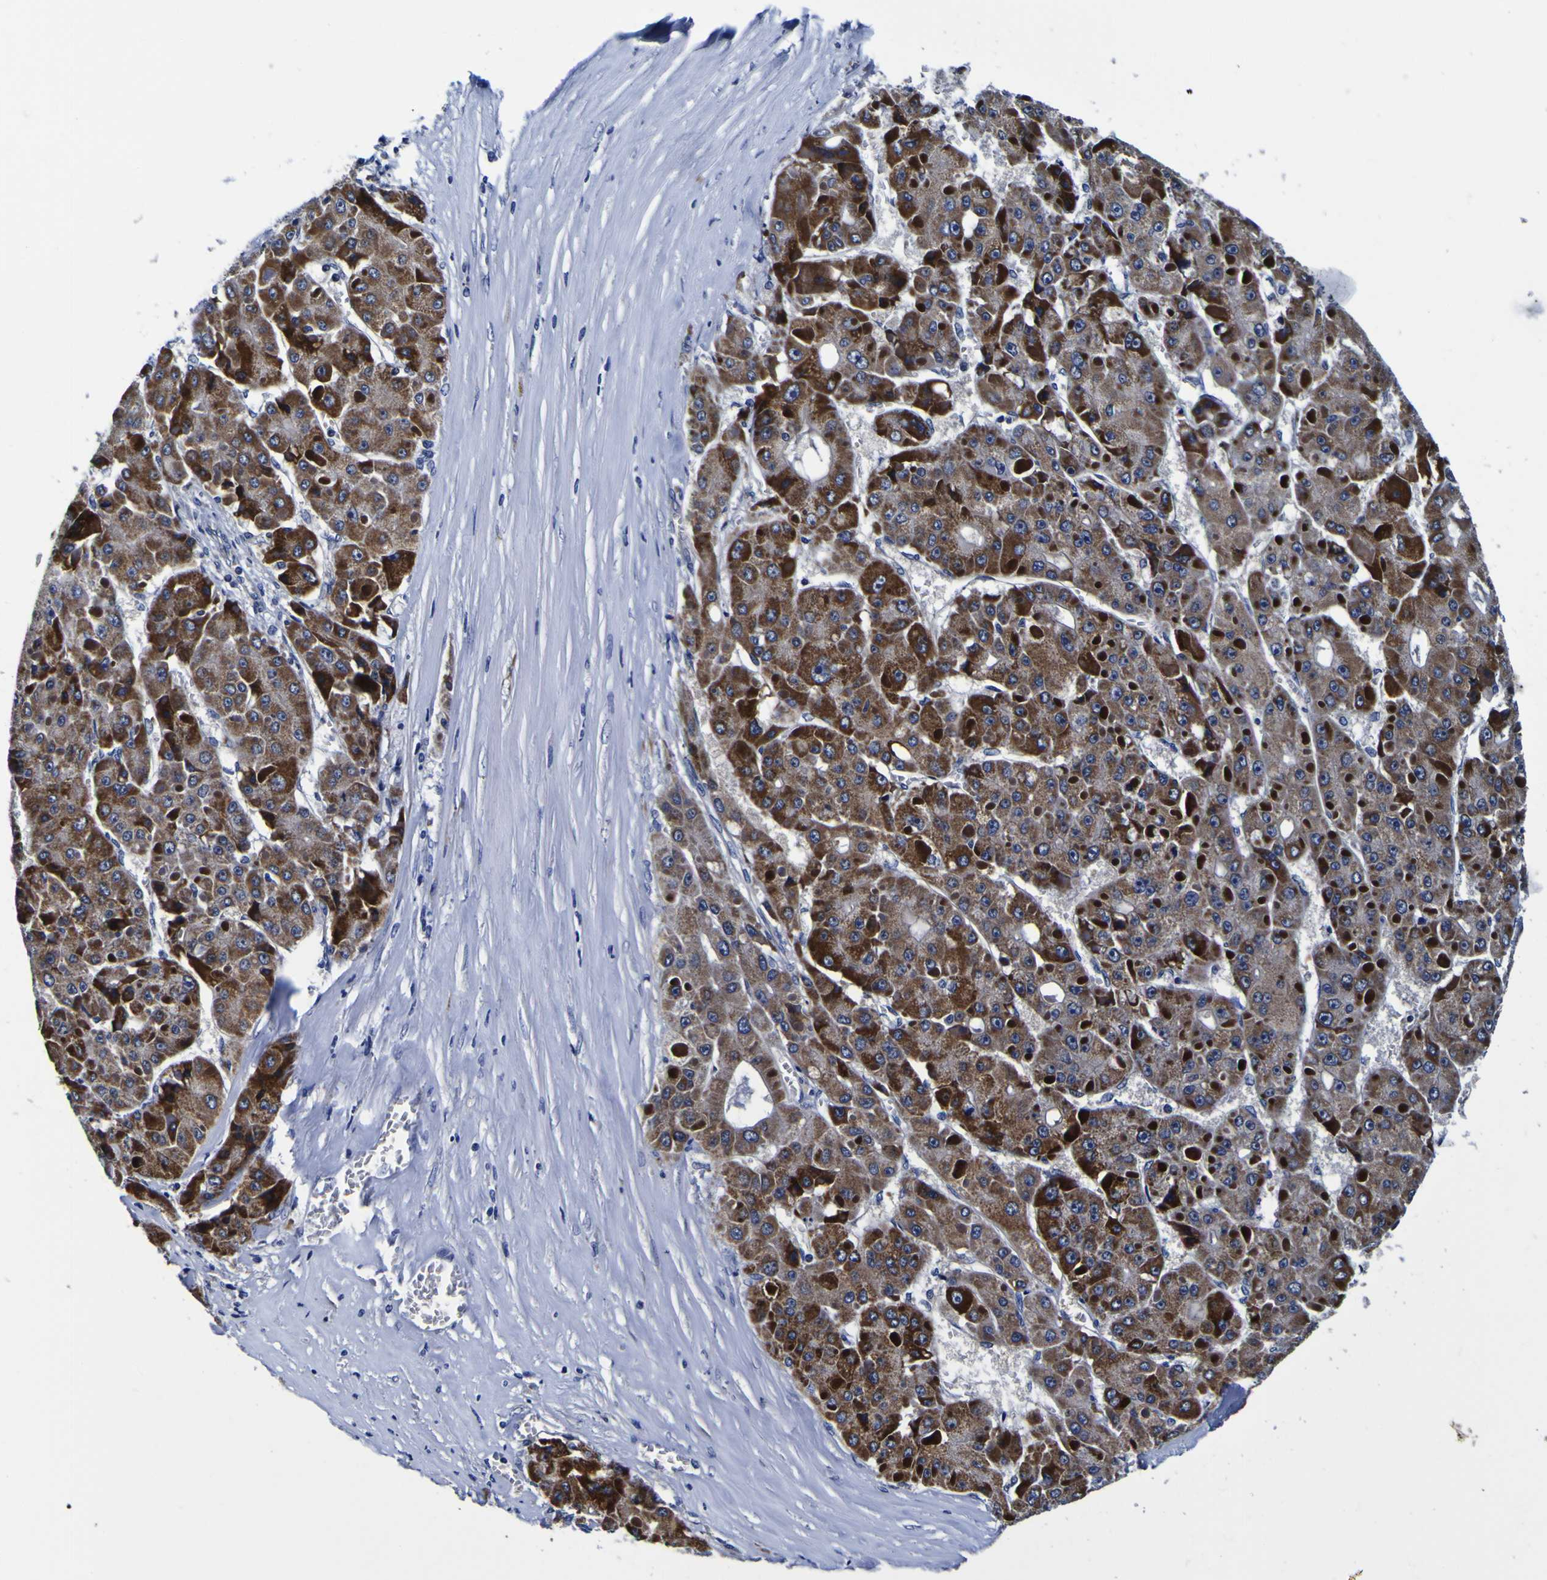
{"staining": {"intensity": "strong", "quantity": ">75%", "location": "cytoplasmic/membranous"}, "tissue": "liver cancer", "cell_type": "Tumor cells", "image_type": "cancer", "snomed": [{"axis": "morphology", "description": "Carcinoma, Hepatocellular, NOS"}, {"axis": "topography", "description": "Liver"}], "caption": "Liver cancer tissue demonstrates strong cytoplasmic/membranous staining in about >75% of tumor cells", "gene": "PDLIM4", "patient": {"sex": "female", "age": 73}}